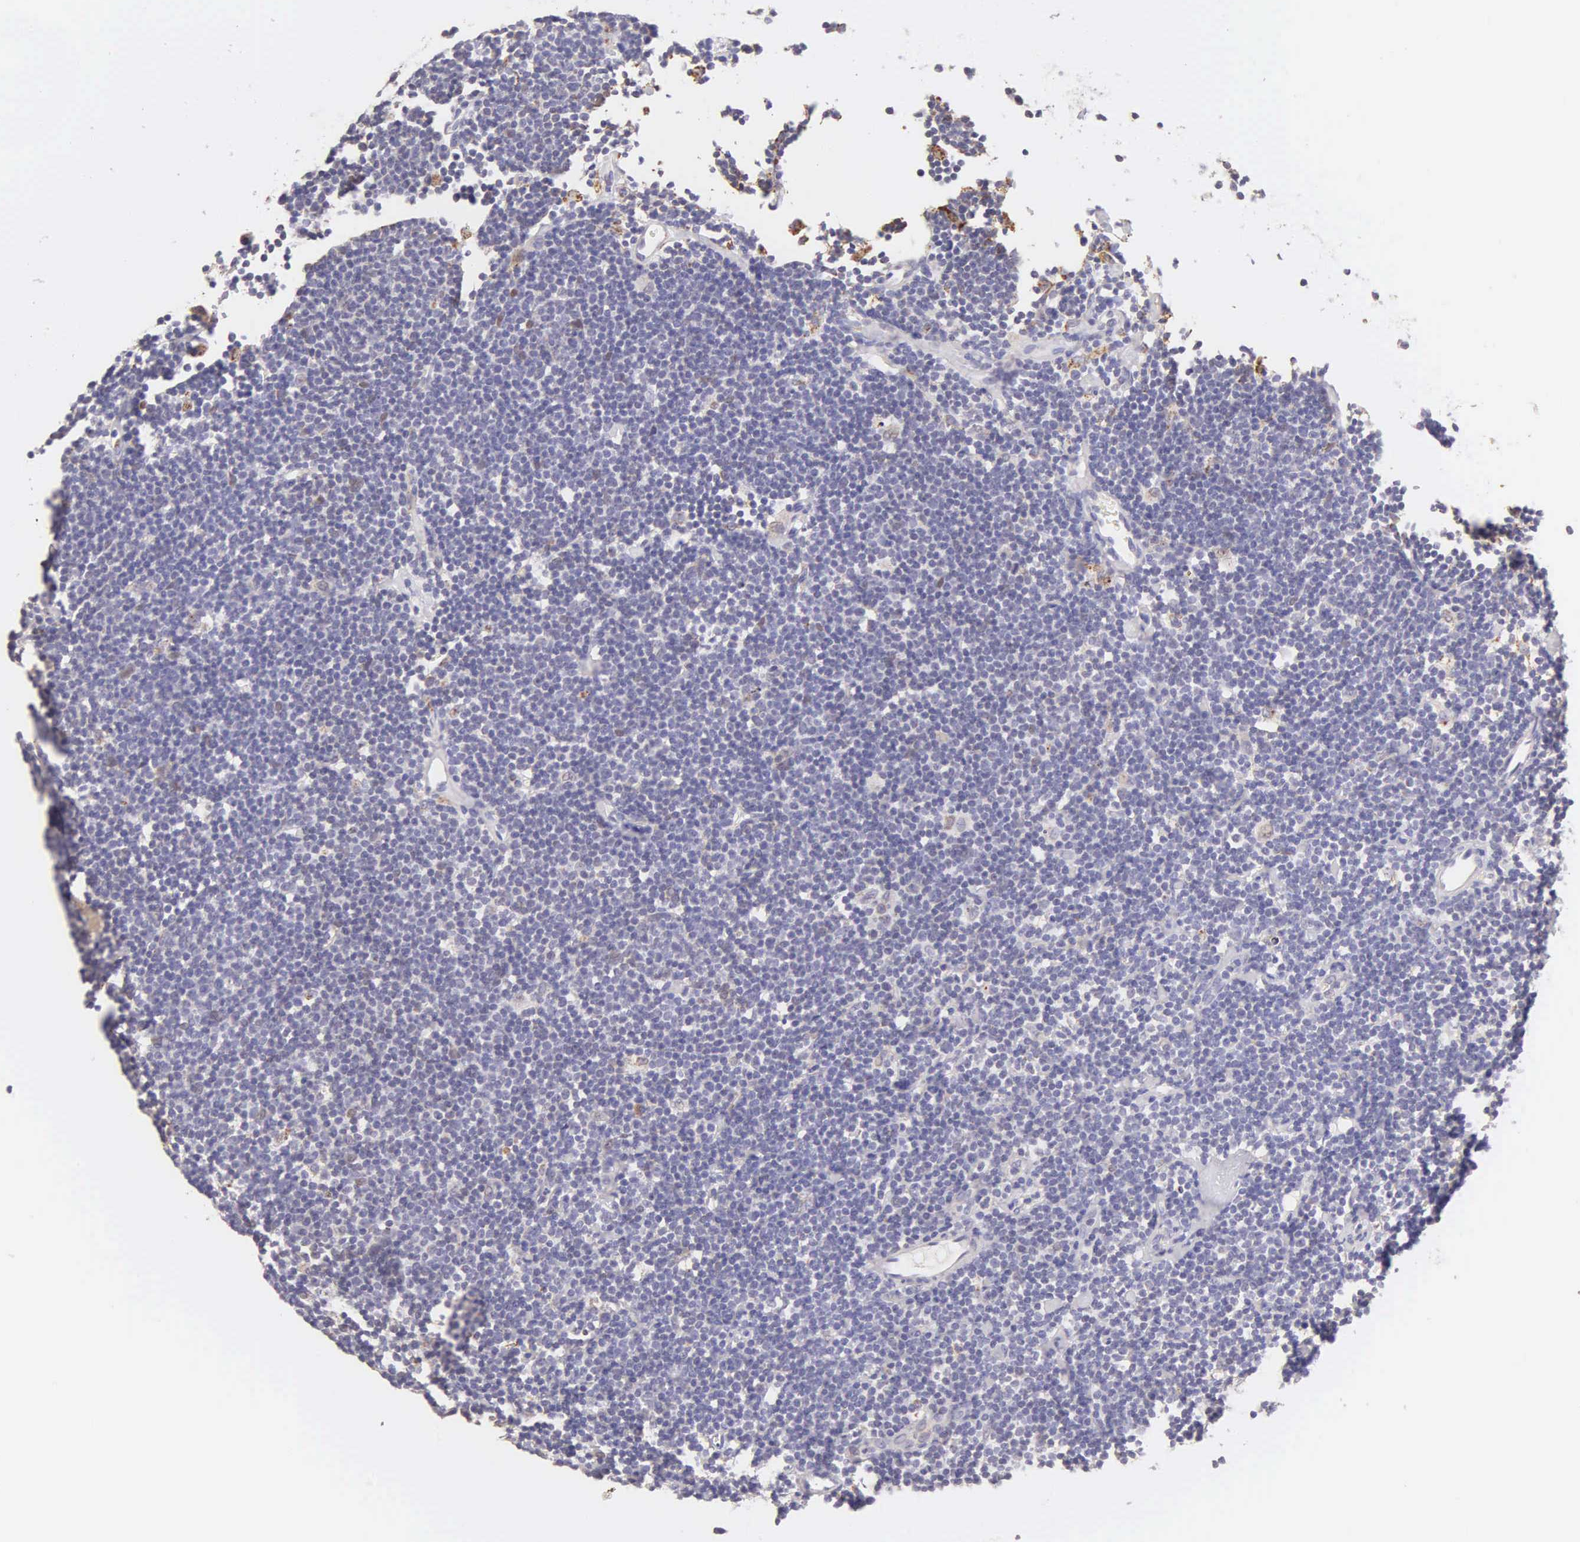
{"staining": {"intensity": "negative", "quantity": "none", "location": "none"}, "tissue": "lymphoma", "cell_type": "Tumor cells", "image_type": "cancer", "snomed": [{"axis": "morphology", "description": "Malignant lymphoma, non-Hodgkin's type, Low grade"}, {"axis": "topography", "description": "Lymph node"}], "caption": "High magnification brightfield microscopy of malignant lymphoma, non-Hodgkin's type (low-grade) stained with DAB (3,3'-diaminobenzidine) (brown) and counterstained with hematoxylin (blue): tumor cells show no significant expression. (DAB (3,3'-diaminobenzidine) immunohistochemistry with hematoxylin counter stain).", "gene": "ESR1", "patient": {"sex": "male", "age": 65}}